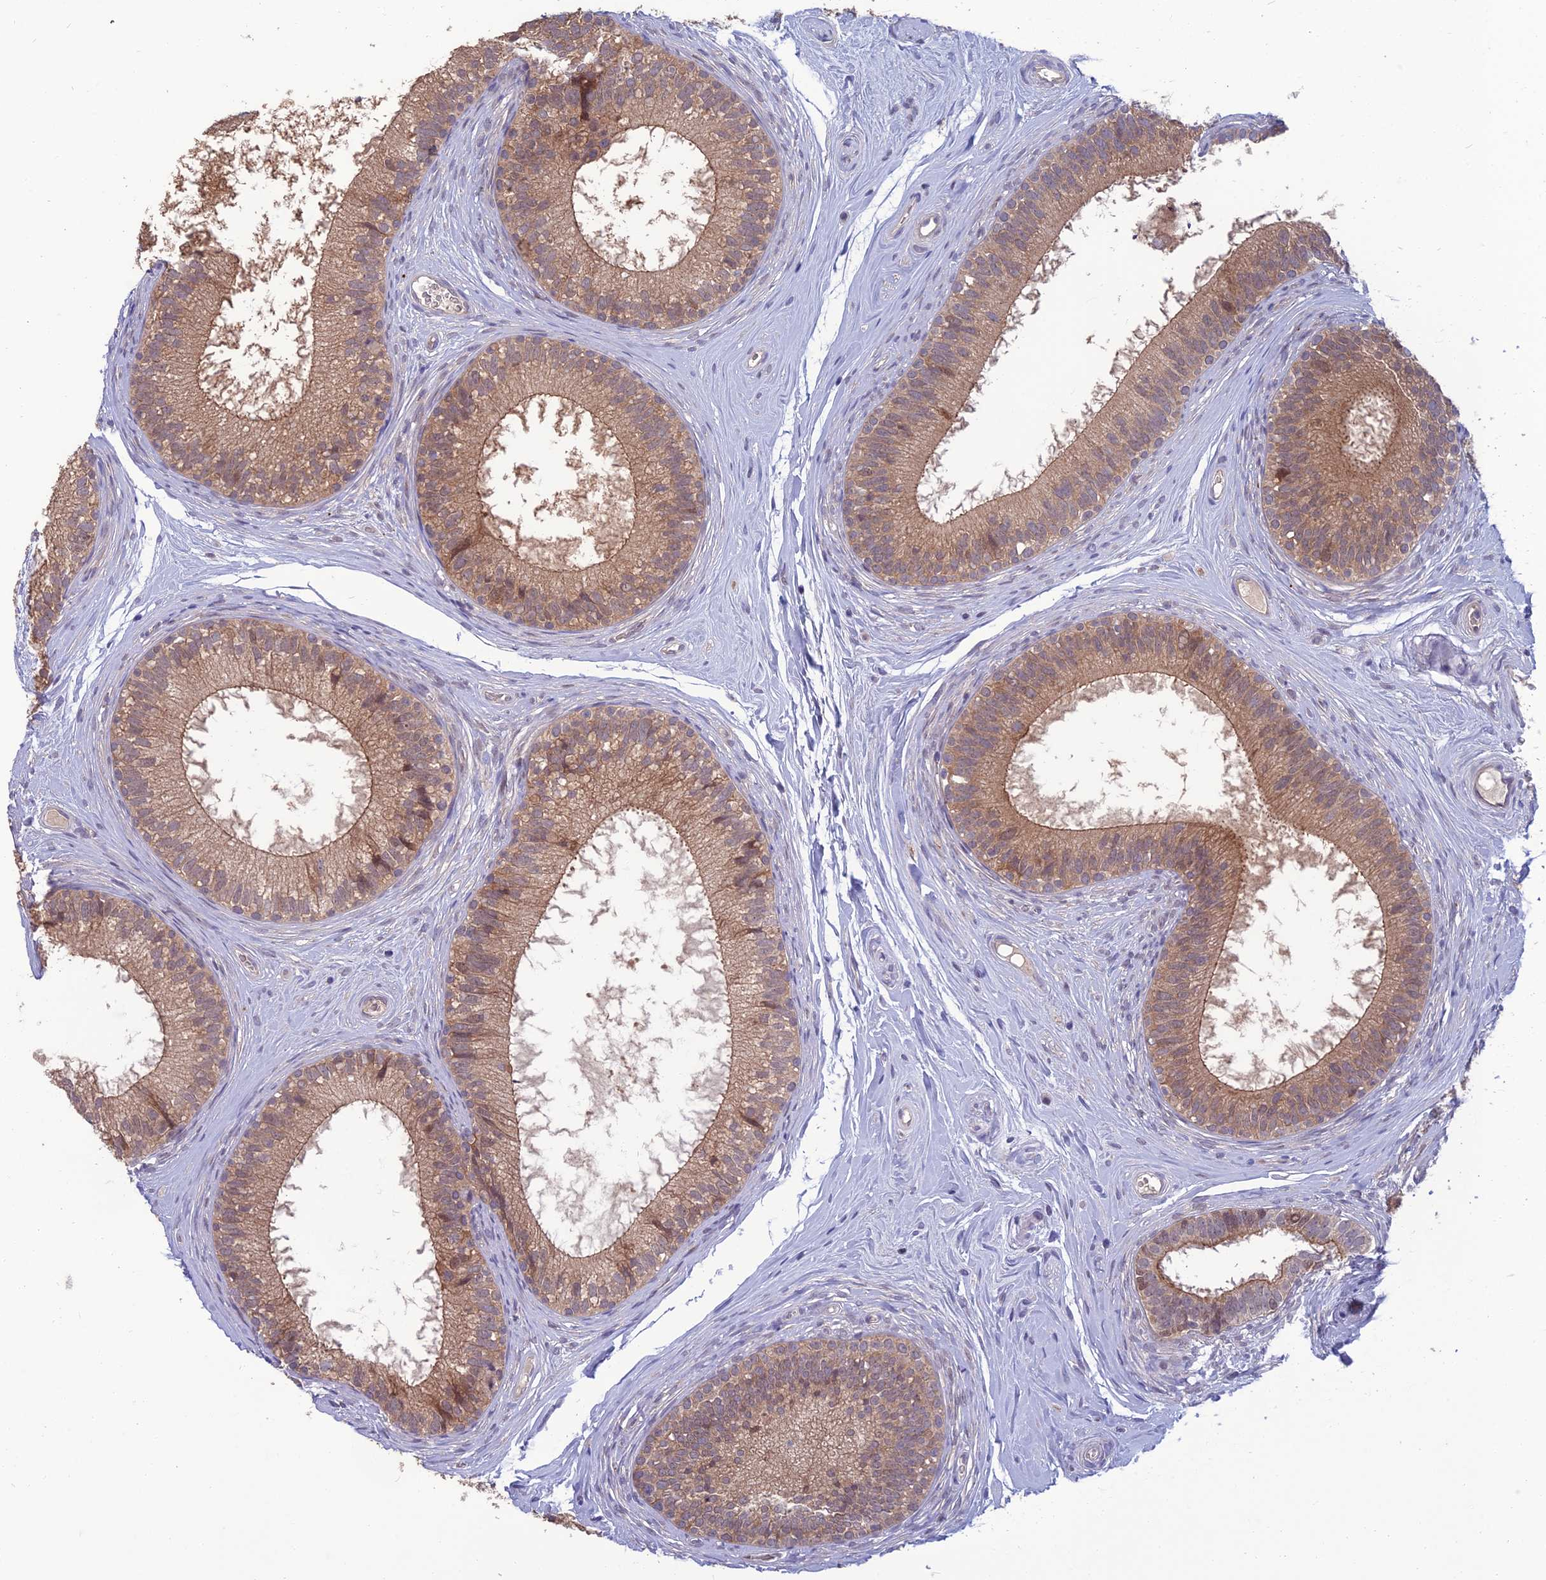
{"staining": {"intensity": "moderate", "quantity": ">75%", "location": "cytoplasmic/membranous"}, "tissue": "epididymis", "cell_type": "Glandular cells", "image_type": "normal", "snomed": [{"axis": "morphology", "description": "Normal tissue, NOS"}, {"axis": "topography", "description": "Epididymis"}], "caption": "IHC (DAB (3,3'-diaminobenzidine)) staining of benign human epididymis shows moderate cytoplasmic/membranous protein positivity in about >75% of glandular cells.", "gene": "GIPC1", "patient": {"sex": "male", "age": 33}}